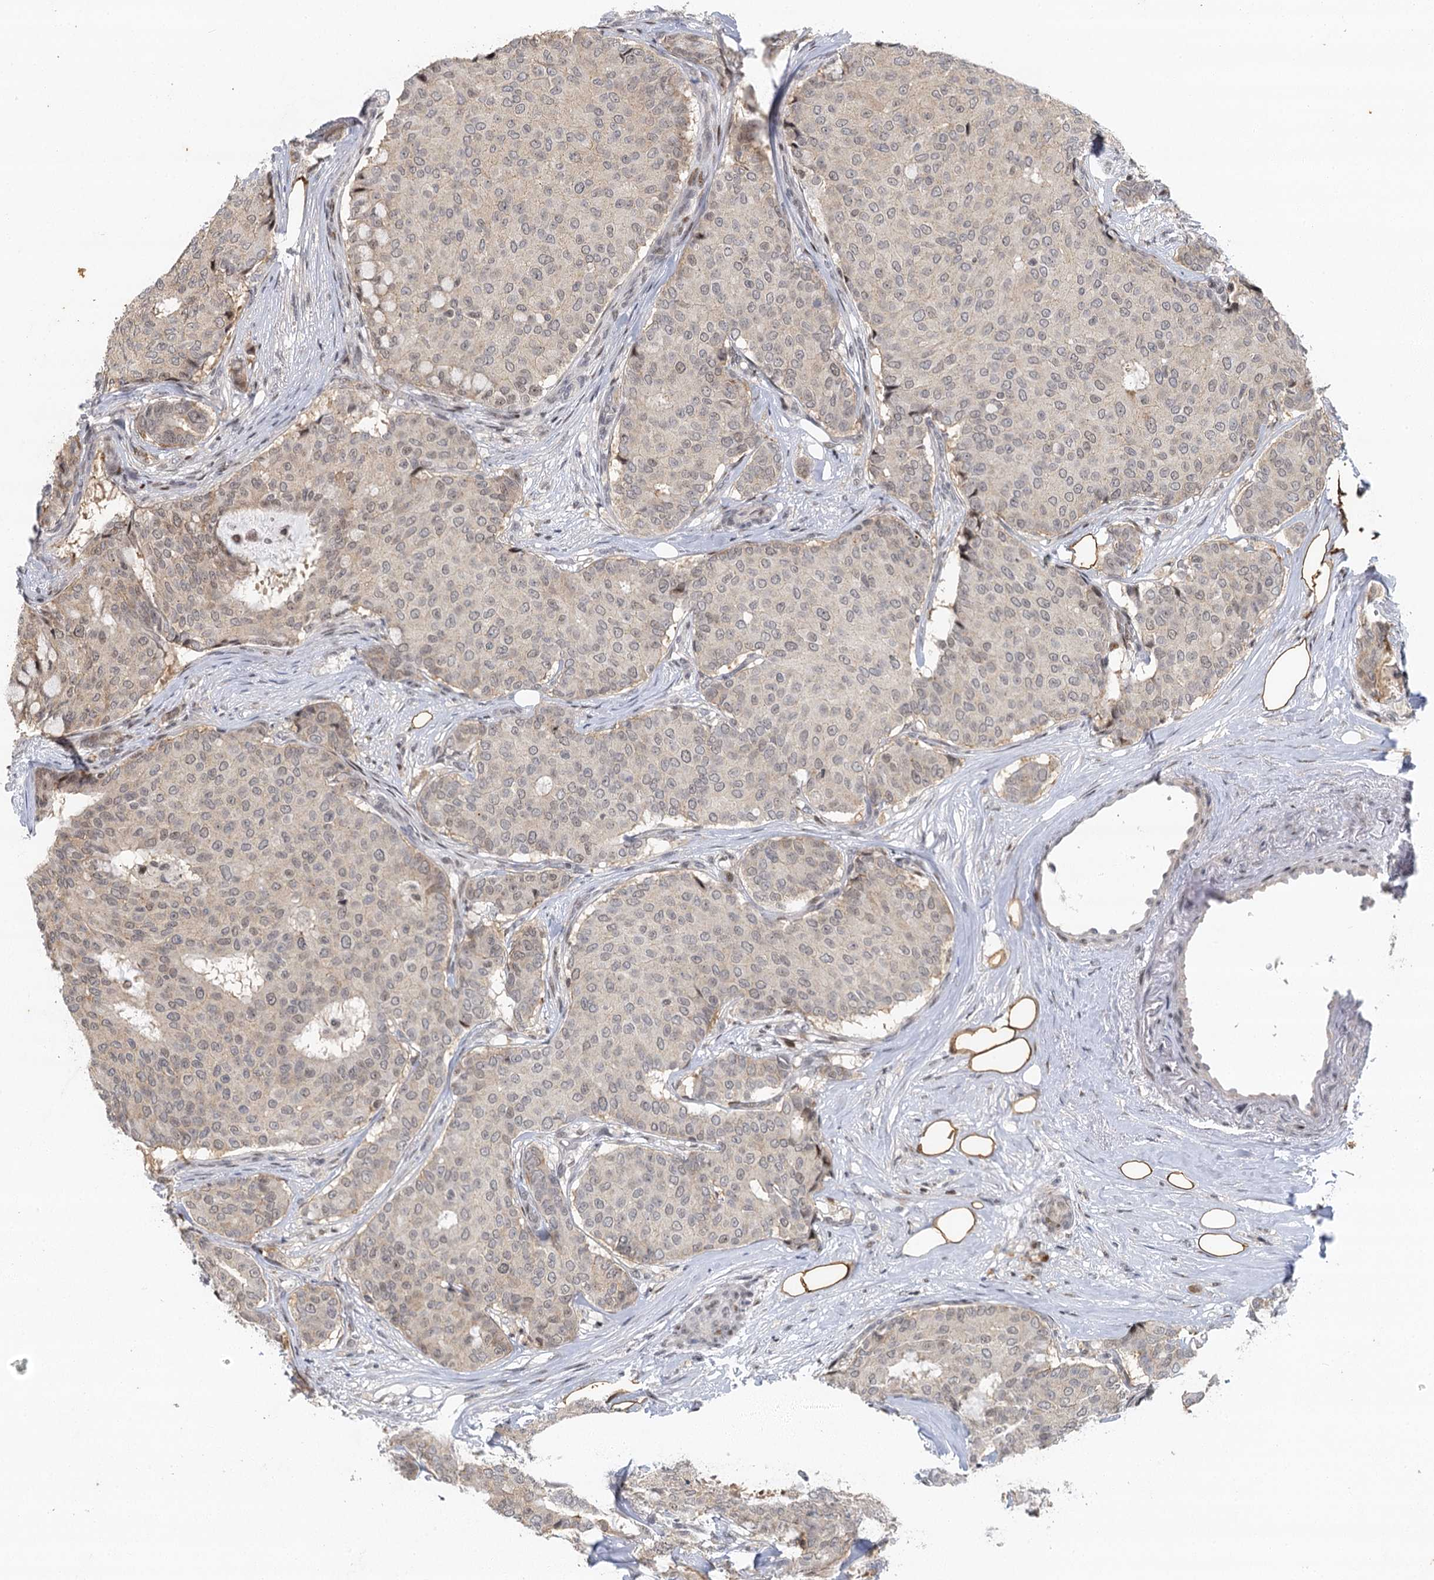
{"staining": {"intensity": "negative", "quantity": "none", "location": "none"}, "tissue": "breast cancer", "cell_type": "Tumor cells", "image_type": "cancer", "snomed": [{"axis": "morphology", "description": "Duct carcinoma"}, {"axis": "topography", "description": "Breast"}], "caption": "Tumor cells are negative for protein expression in human breast cancer (invasive ductal carcinoma).", "gene": "IL11RA", "patient": {"sex": "female", "age": 75}}